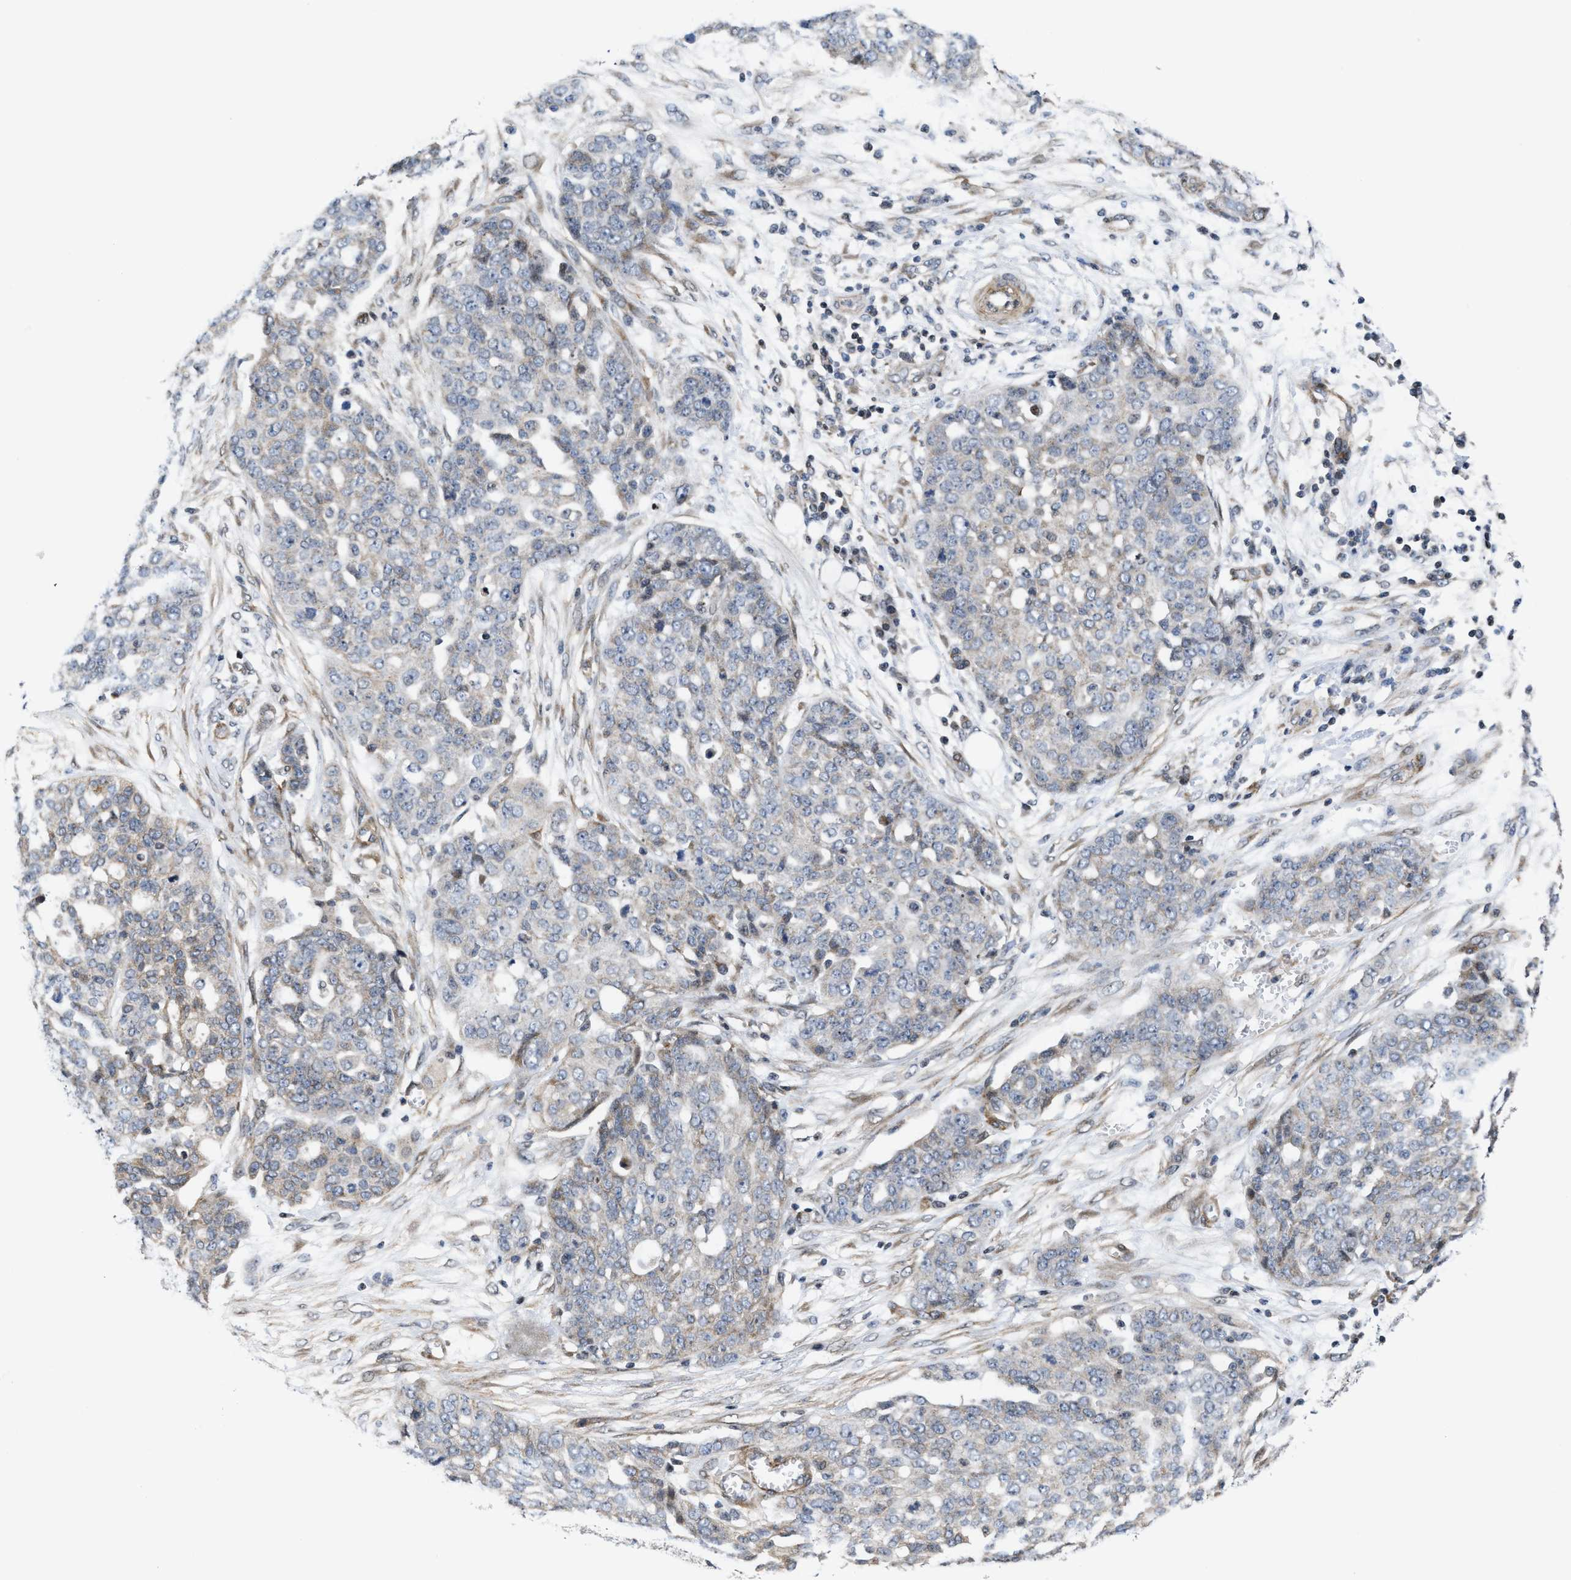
{"staining": {"intensity": "weak", "quantity": ">75%", "location": "cytoplasmic/membranous"}, "tissue": "ovarian cancer", "cell_type": "Tumor cells", "image_type": "cancer", "snomed": [{"axis": "morphology", "description": "Cystadenocarcinoma, serous, NOS"}, {"axis": "topography", "description": "Soft tissue"}, {"axis": "topography", "description": "Ovary"}], "caption": "A brown stain labels weak cytoplasmic/membranous positivity of a protein in human ovarian cancer tumor cells. Using DAB (brown) and hematoxylin (blue) stains, captured at high magnification using brightfield microscopy.", "gene": "TGFB1I1", "patient": {"sex": "female", "age": 57}}